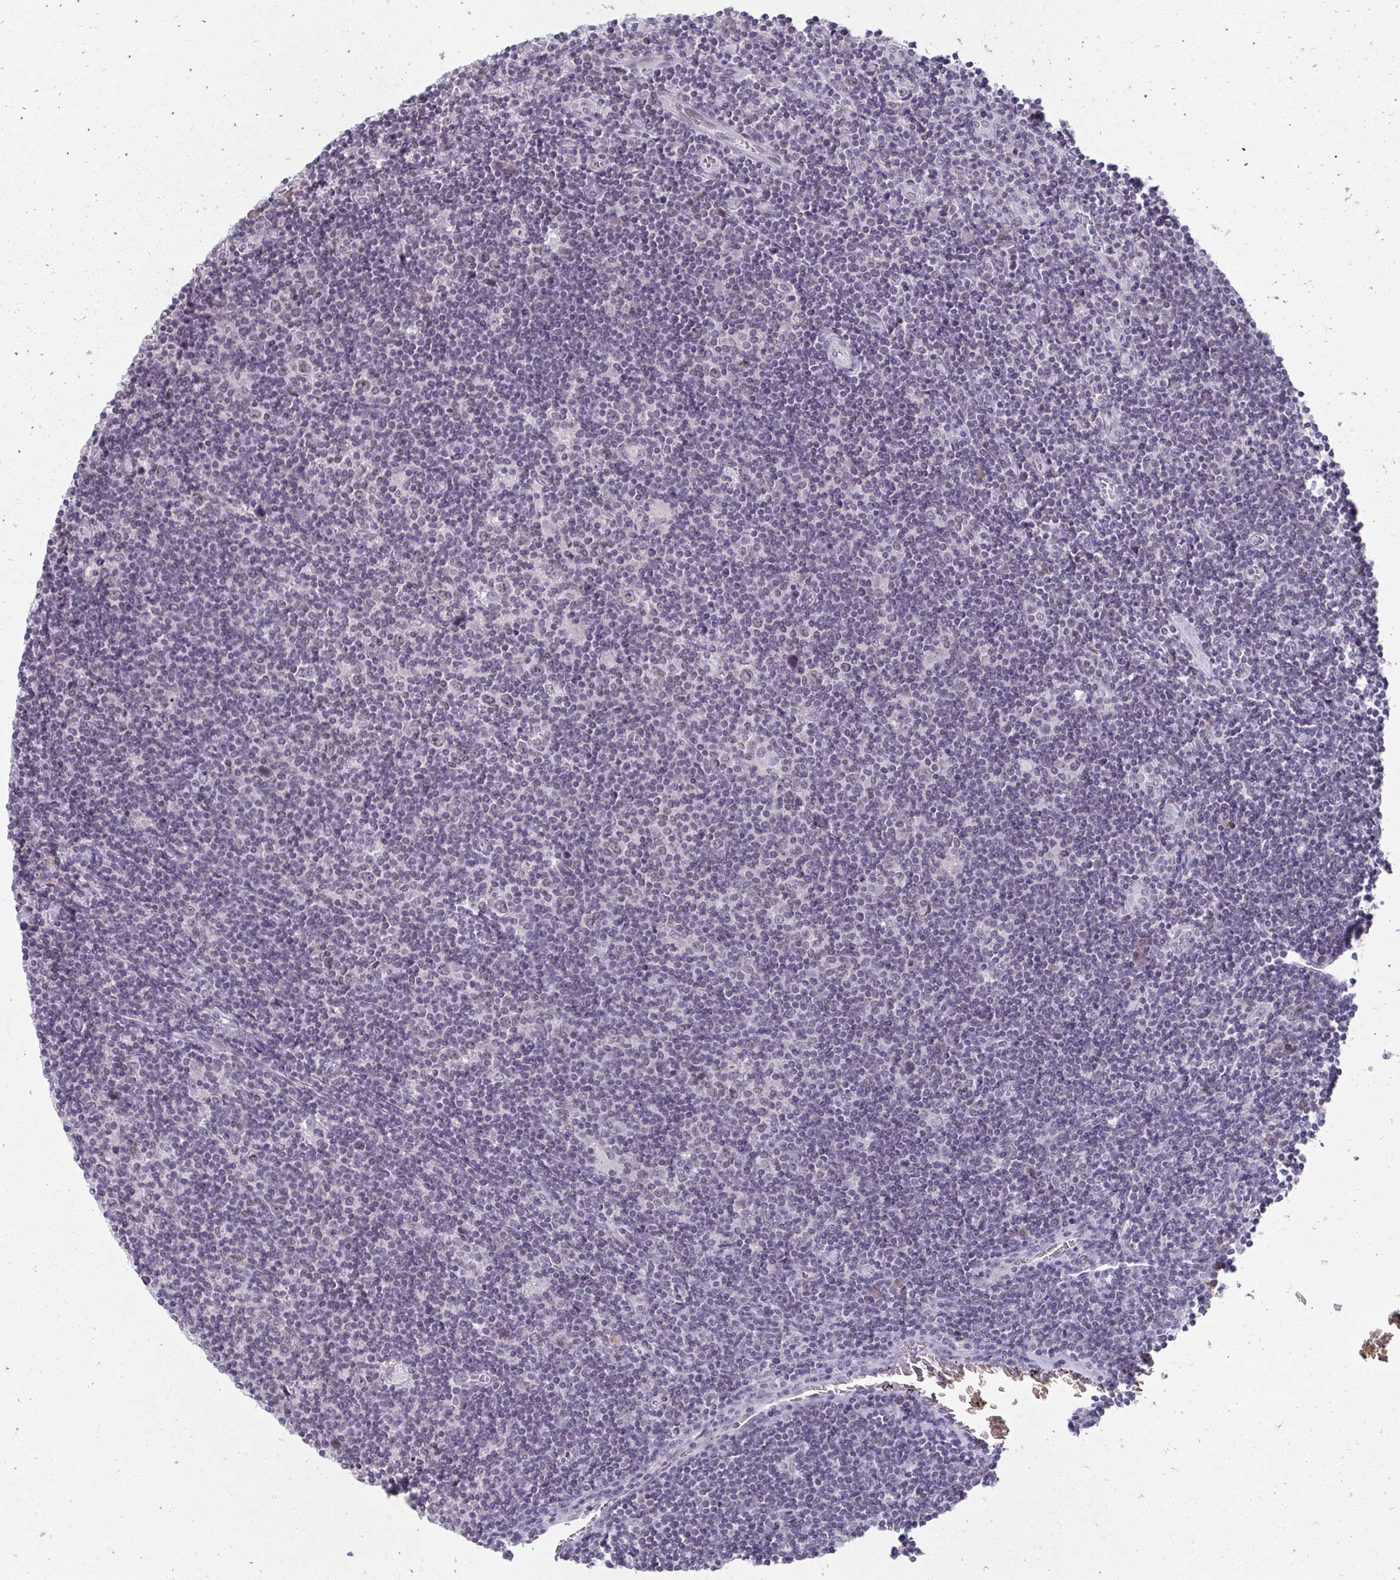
{"staining": {"intensity": "negative", "quantity": "none", "location": "none"}, "tissue": "lymphoma", "cell_type": "Tumor cells", "image_type": "cancer", "snomed": [{"axis": "morphology", "description": "Hodgkin's disease, NOS"}, {"axis": "topography", "description": "Lymph node"}], "caption": "This histopathology image is of lymphoma stained with immunohistochemistry (IHC) to label a protein in brown with the nuclei are counter-stained blue. There is no expression in tumor cells.", "gene": "NUP133", "patient": {"sex": "male", "age": 40}}